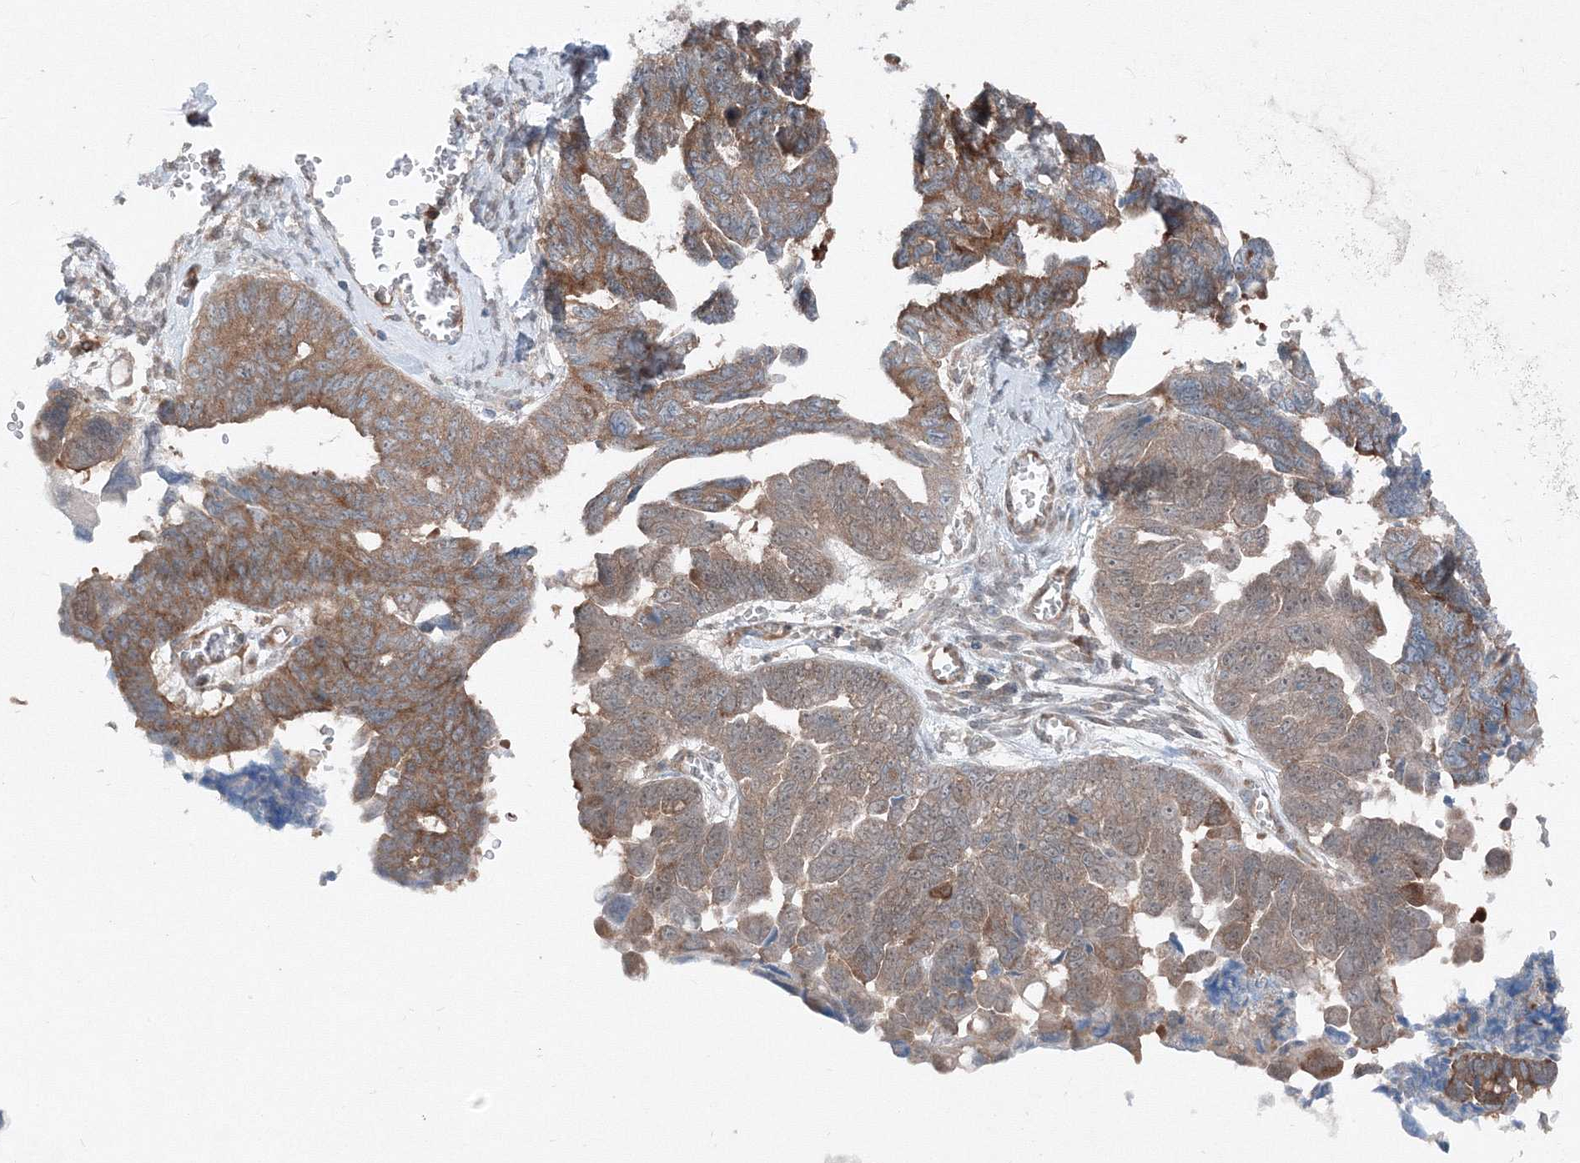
{"staining": {"intensity": "moderate", "quantity": ">75%", "location": "cytoplasmic/membranous"}, "tissue": "ovarian cancer", "cell_type": "Tumor cells", "image_type": "cancer", "snomed": [{"axis": "morphology", "description": "Cystadenocarcinoma, serous, NOS"}, {"axis": "topography", "description": "Ovary"}], "caption": "About >75% of tumor cells in serous cystadenocarcinoma (ovarian) reveal moderate cytoplasmic/membranous protein expression as visualized by brown immunohistochemical staining.", "gene": "TPRKB", "patient": {"sex": "female", "age": 79}}